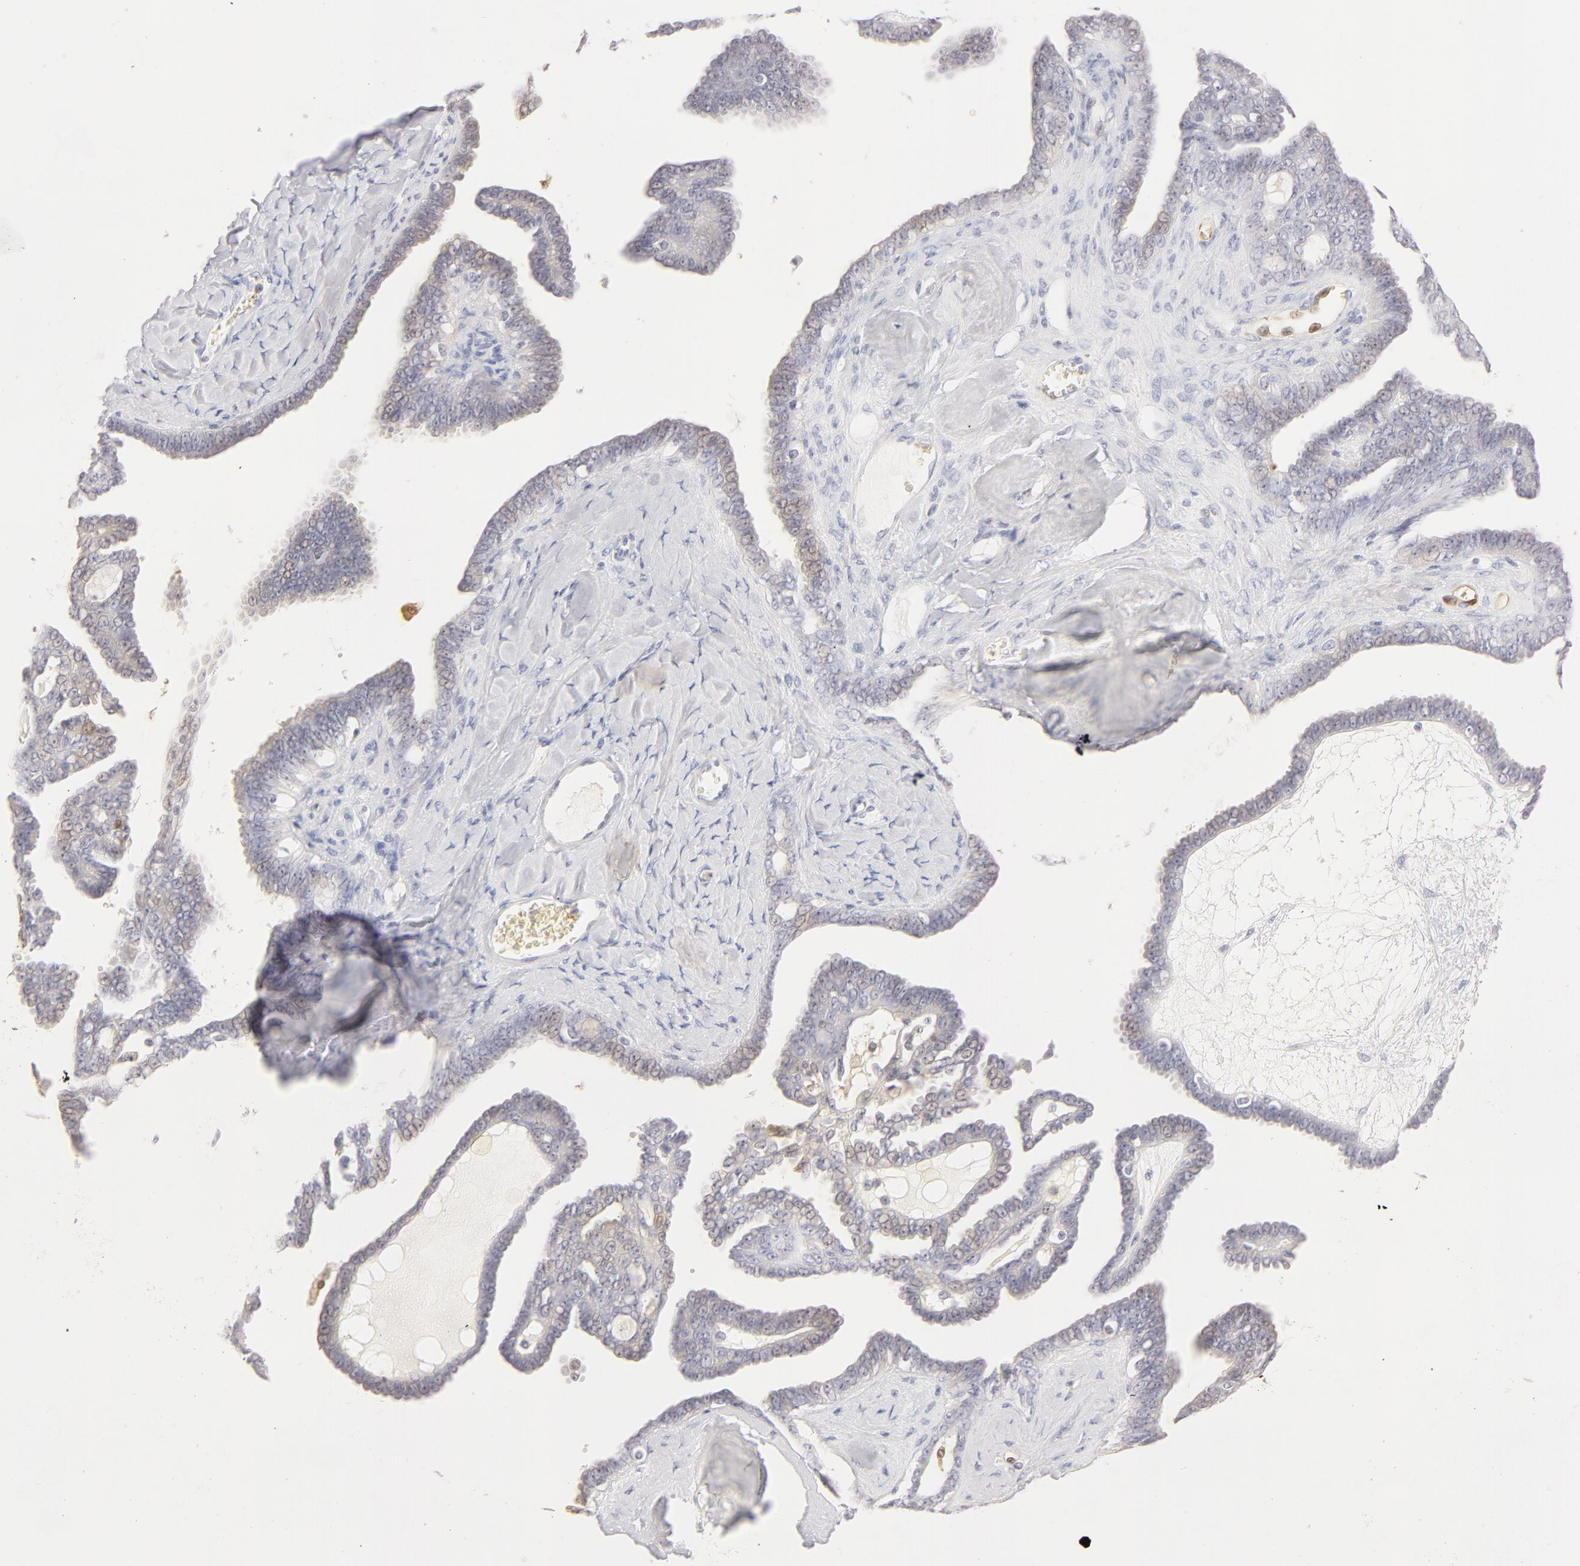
{"staining": {"intensity": "negative", "quantity": "none", "location": "none"}, "tissue": "ovarian cancer", "cell_type": "Tumor cells", "image_type": "cancer", "snomed": [{"axis": "morphology", "description": "Cystadenocarcinoma, serous, NOS"}, {"axis": "topography", "description": "Ovary"}], "caption": "Ovarian serous cystadenocarcinoma was stained to show a protein in brown. There is no significant positivity in tumor cells.", "gene": "CA2", "patient": {"sex": "female", "age": 71}}